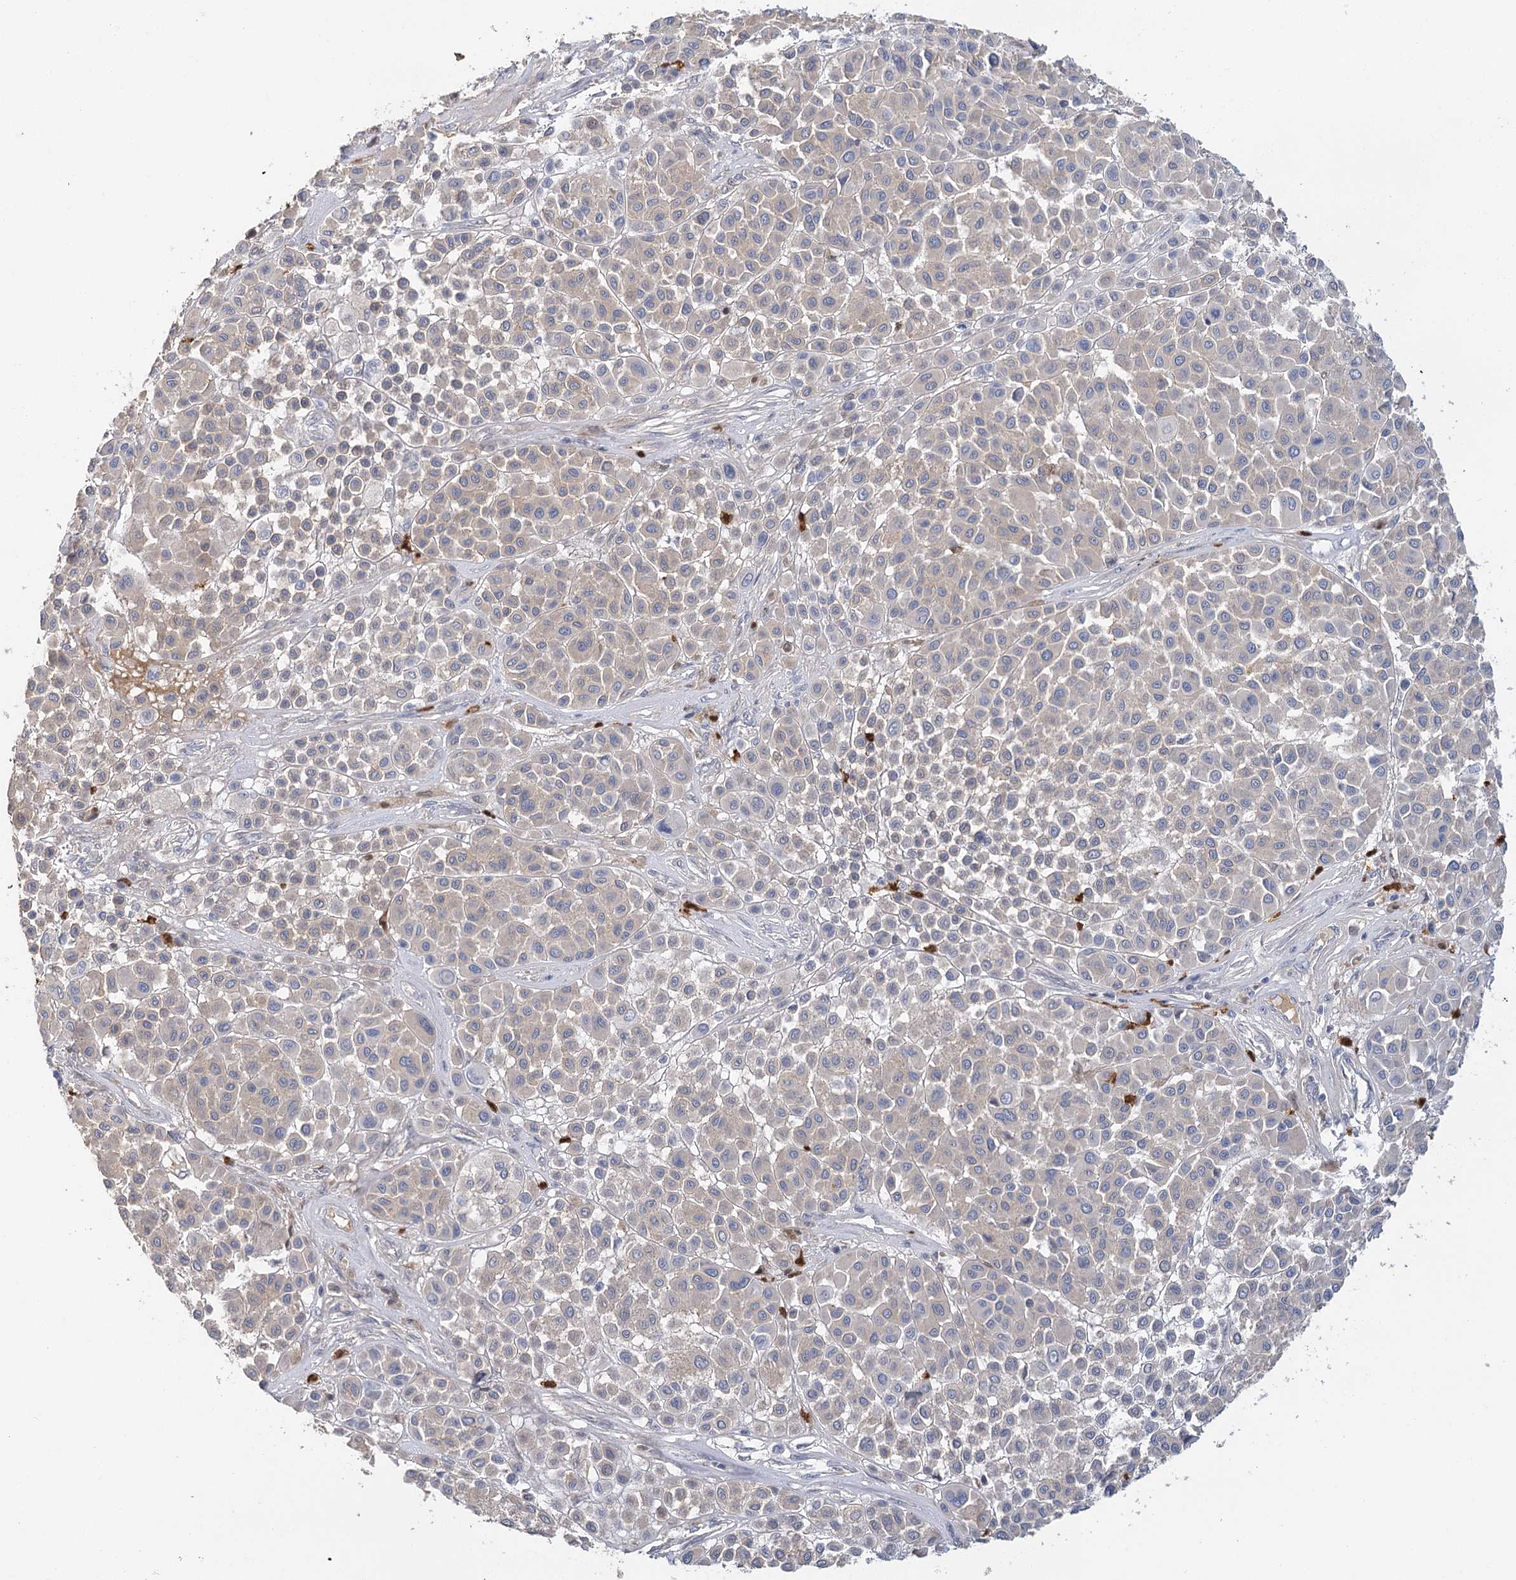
{"staining": {"intensity": "weak", "quantity": "<25%", "location": "cytoplasmic/membranous"}, "tissue": "melanoma", "cell_type": "Tumor cells", "image_type": "cancer", "snomed": [{"axis": "morphology", "description": "Malignant melanoma, Metastatic site"}, {"axis": "topography", "description": "Soft tissue"}], "caption": "Malignant melanoma (metastatic site) was stained to show a protein in brown. There is no significant positivity in tumor cells.", "gene": "EPB41L5", "patient": {"sex": "male", "age": 41}}